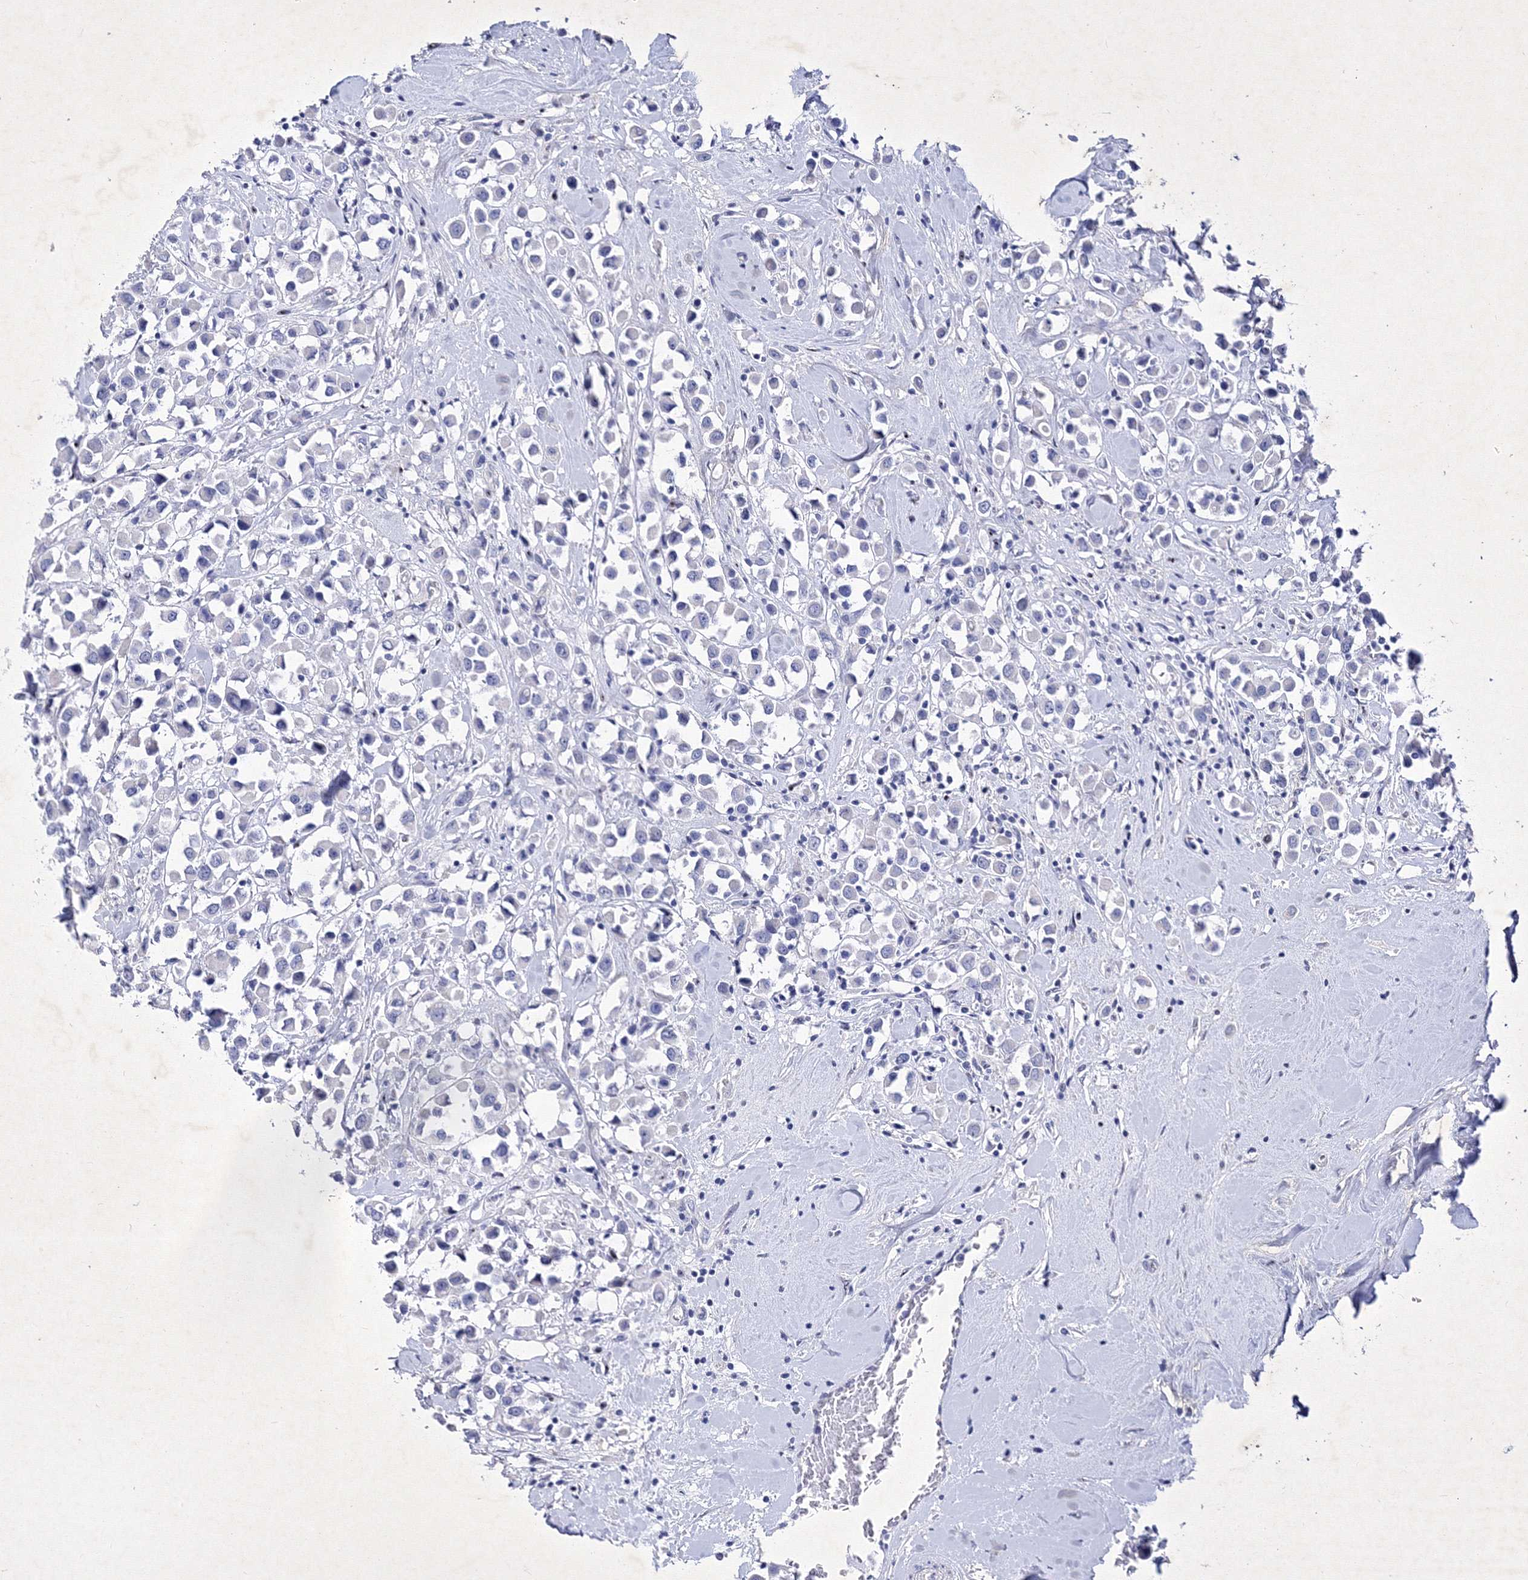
{"staining": {"intensity": "negative", "quantity": "none", "location": "none"}, "tissue": "breast cancer", "cell_type": "Tumor cells", "image_type": "cancer", "snomed": [{"axis": "morphology", "description": "Duct carcinoma"}, {"axis": "topography", "description": "Breast"}], "caption": "High power microscopy photomicrograph of an IHC image of breast cancer (intraductal carcinoma), revealing no significant positivity in tumor cells.", "gene": "GPN1", "patient": {"sex": "female", "age": 61}}